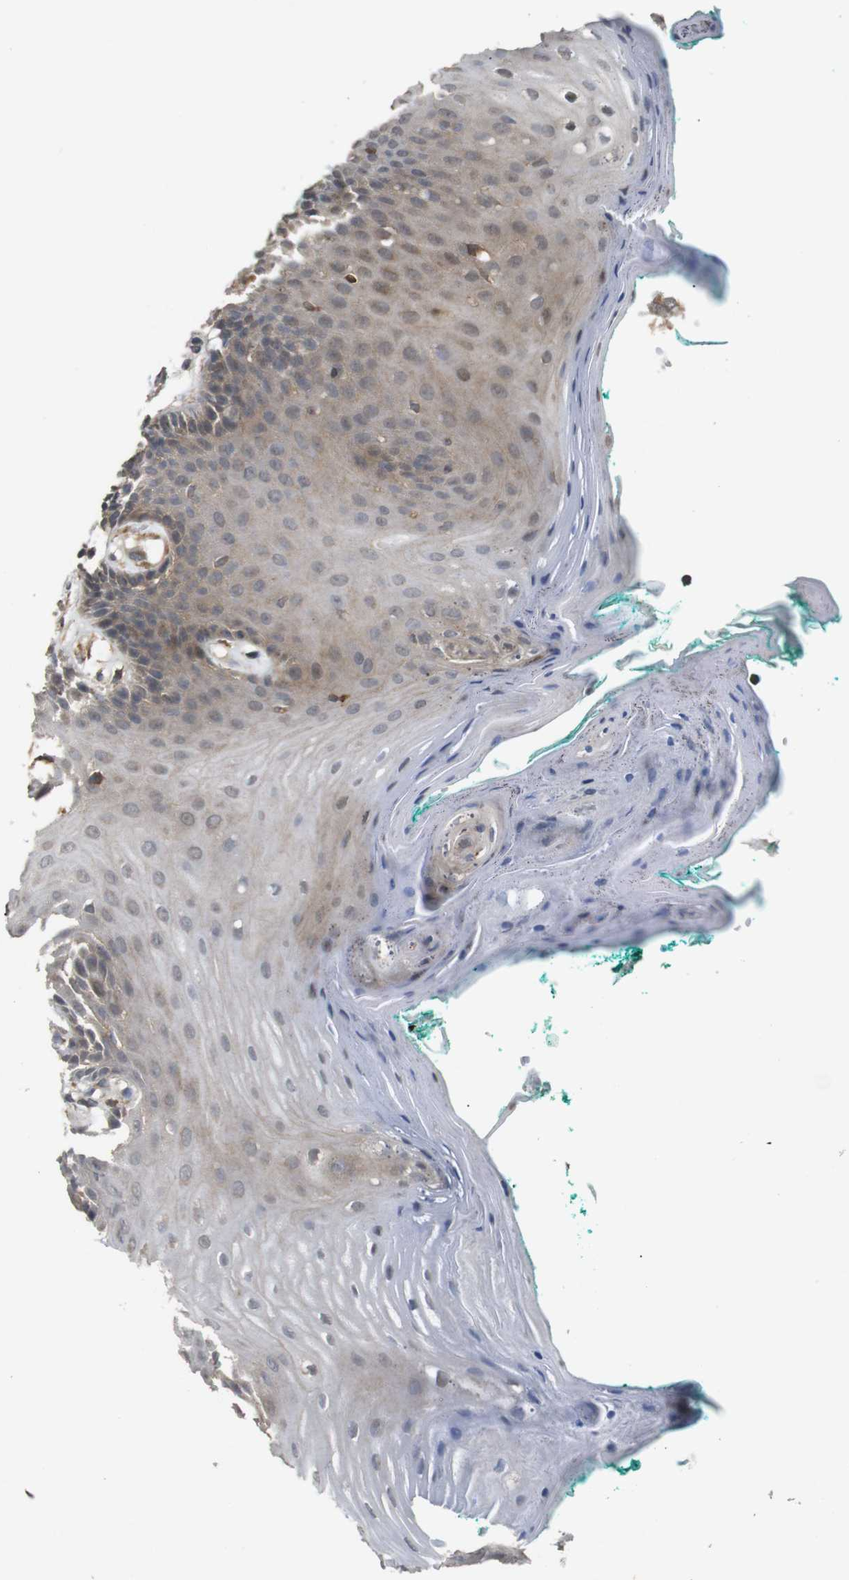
{"staining": {"intensity": "weak", "quantity": "25%-75%", "location": "cytoplasmic/membranous"}, "tissue": "oral mucosa", "cell_type": "Squamous epithelial cells", "image_type": "normal", "snomed": [{"axis": "morphology", "description": "Normal tissue, NOS"}, {"axis": "topography", "description": "Skeletal muscle"}, {"axis": "topography", "description": "Oral tissue"}, {"axis": "topography", "description": "Peripheral nerve tissue"}], "caption": "High-magnification brightfield microscopy of normal oral mucosa stained with DAB (brown) and counterstained with hematoxylin (blue). squamous epithelial cells exhibit weak cytoplasmic/membranous positivity is present in approximately25%-75% of cells.", "gene": "KSR1", "patient": {"sex": "female", "age": 84}}